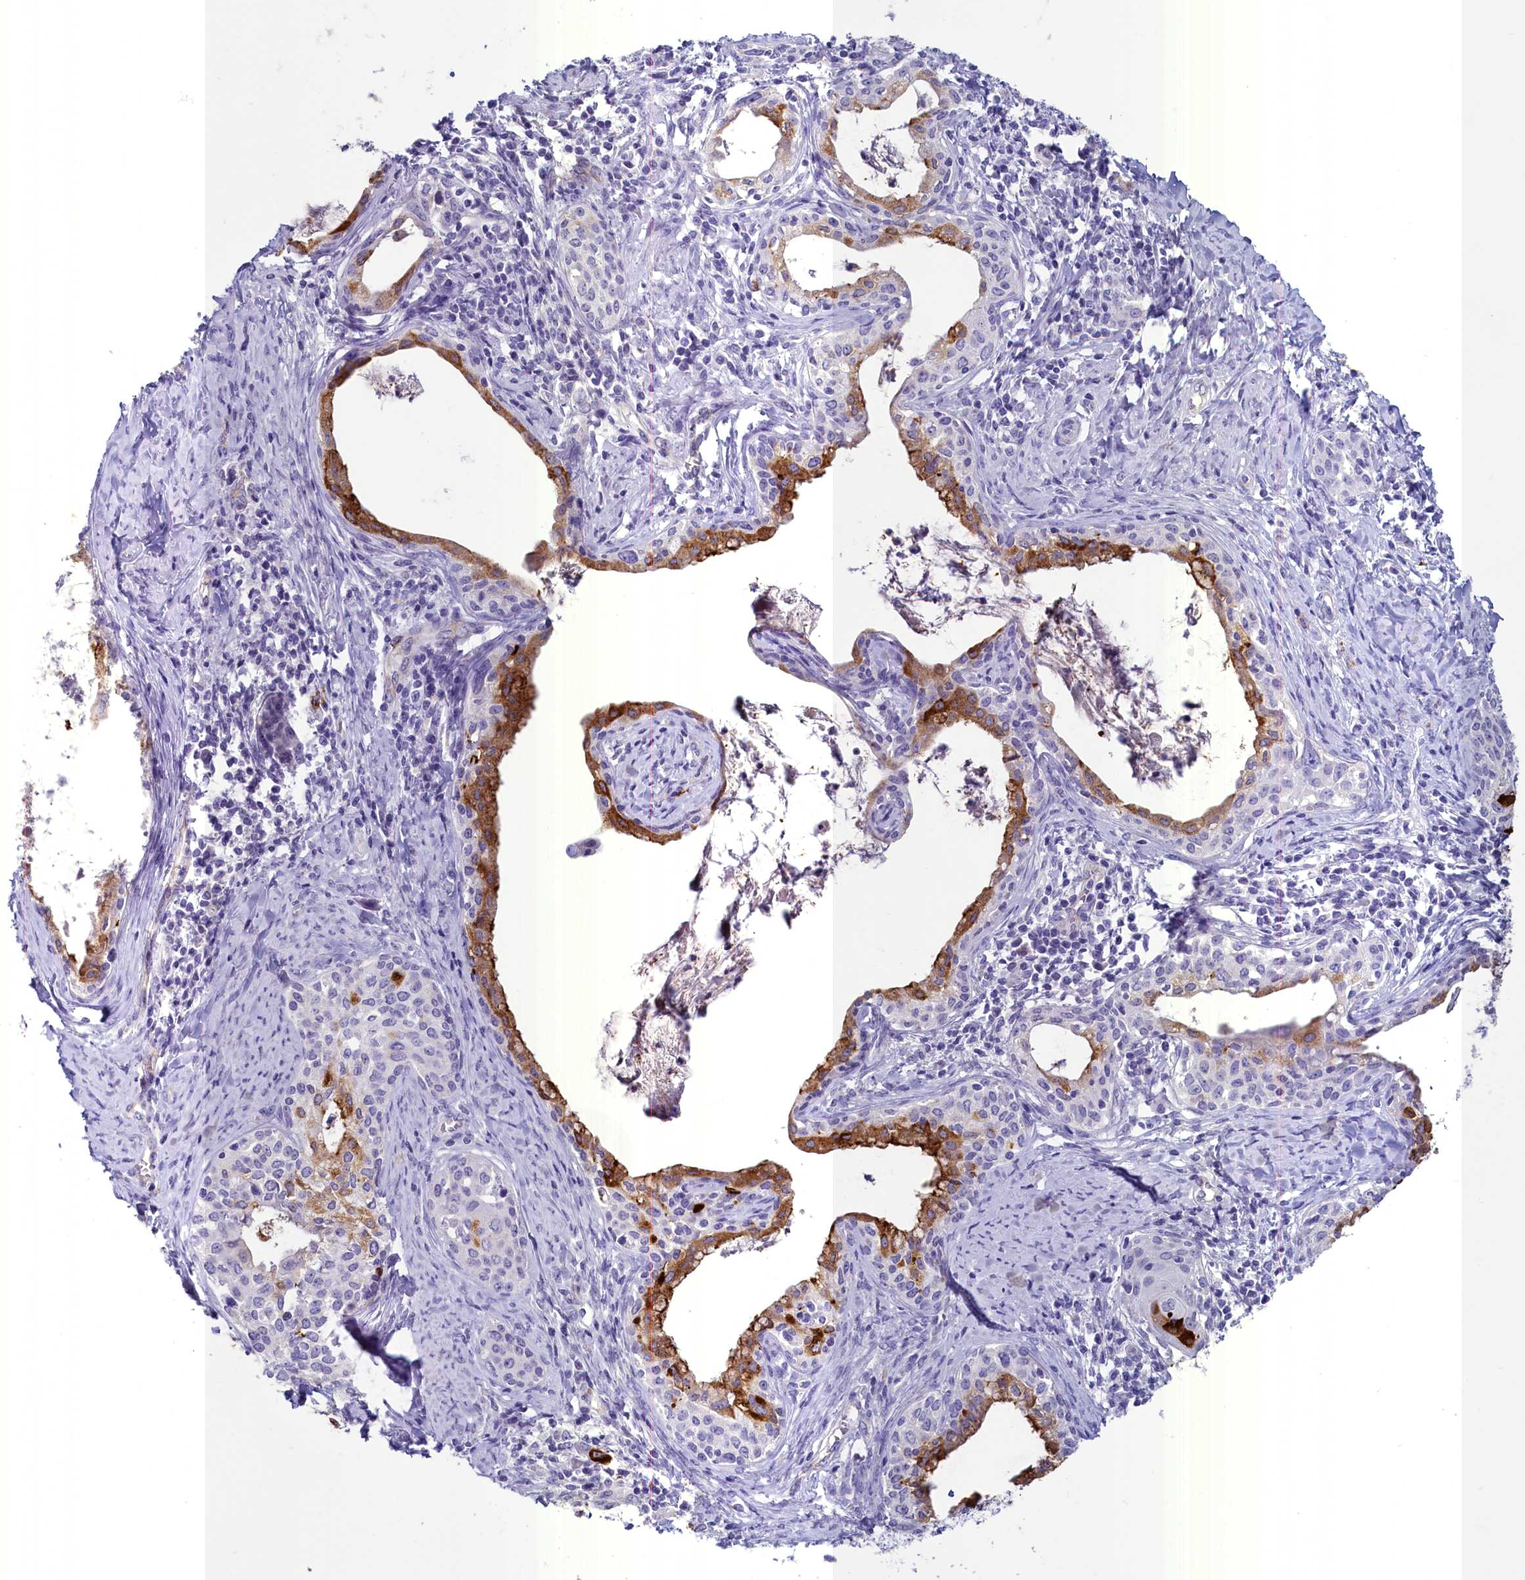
{"staining": {"intensity": "moderate", "quantity": "25%-75%", "location": "cytoplasmic/membranous"}, "tissue": "cervical cancer", "cell_type": "Tumor cells", "image_type": "cancer", "snomed": [{"axis": "morphology", "description": "Squamous cell carcinoma, NOS"}, {"axis": "morphology", "description": "Adenocarcinoma, NOS"}, {"axis": "topography", "description": "Cervix"}], "caption": "Immunohistochemical staining of human cervical cancer (squamous cell carcinoma) reveals moderate cytoplasmic/membranous protein staining in approximately 25%-75% of tumor cells. (brown staining indicates protein expression, while blue staining denotes nuclei).", "gene": "INSC", "patient": {"sex": "female", "age": 52}}